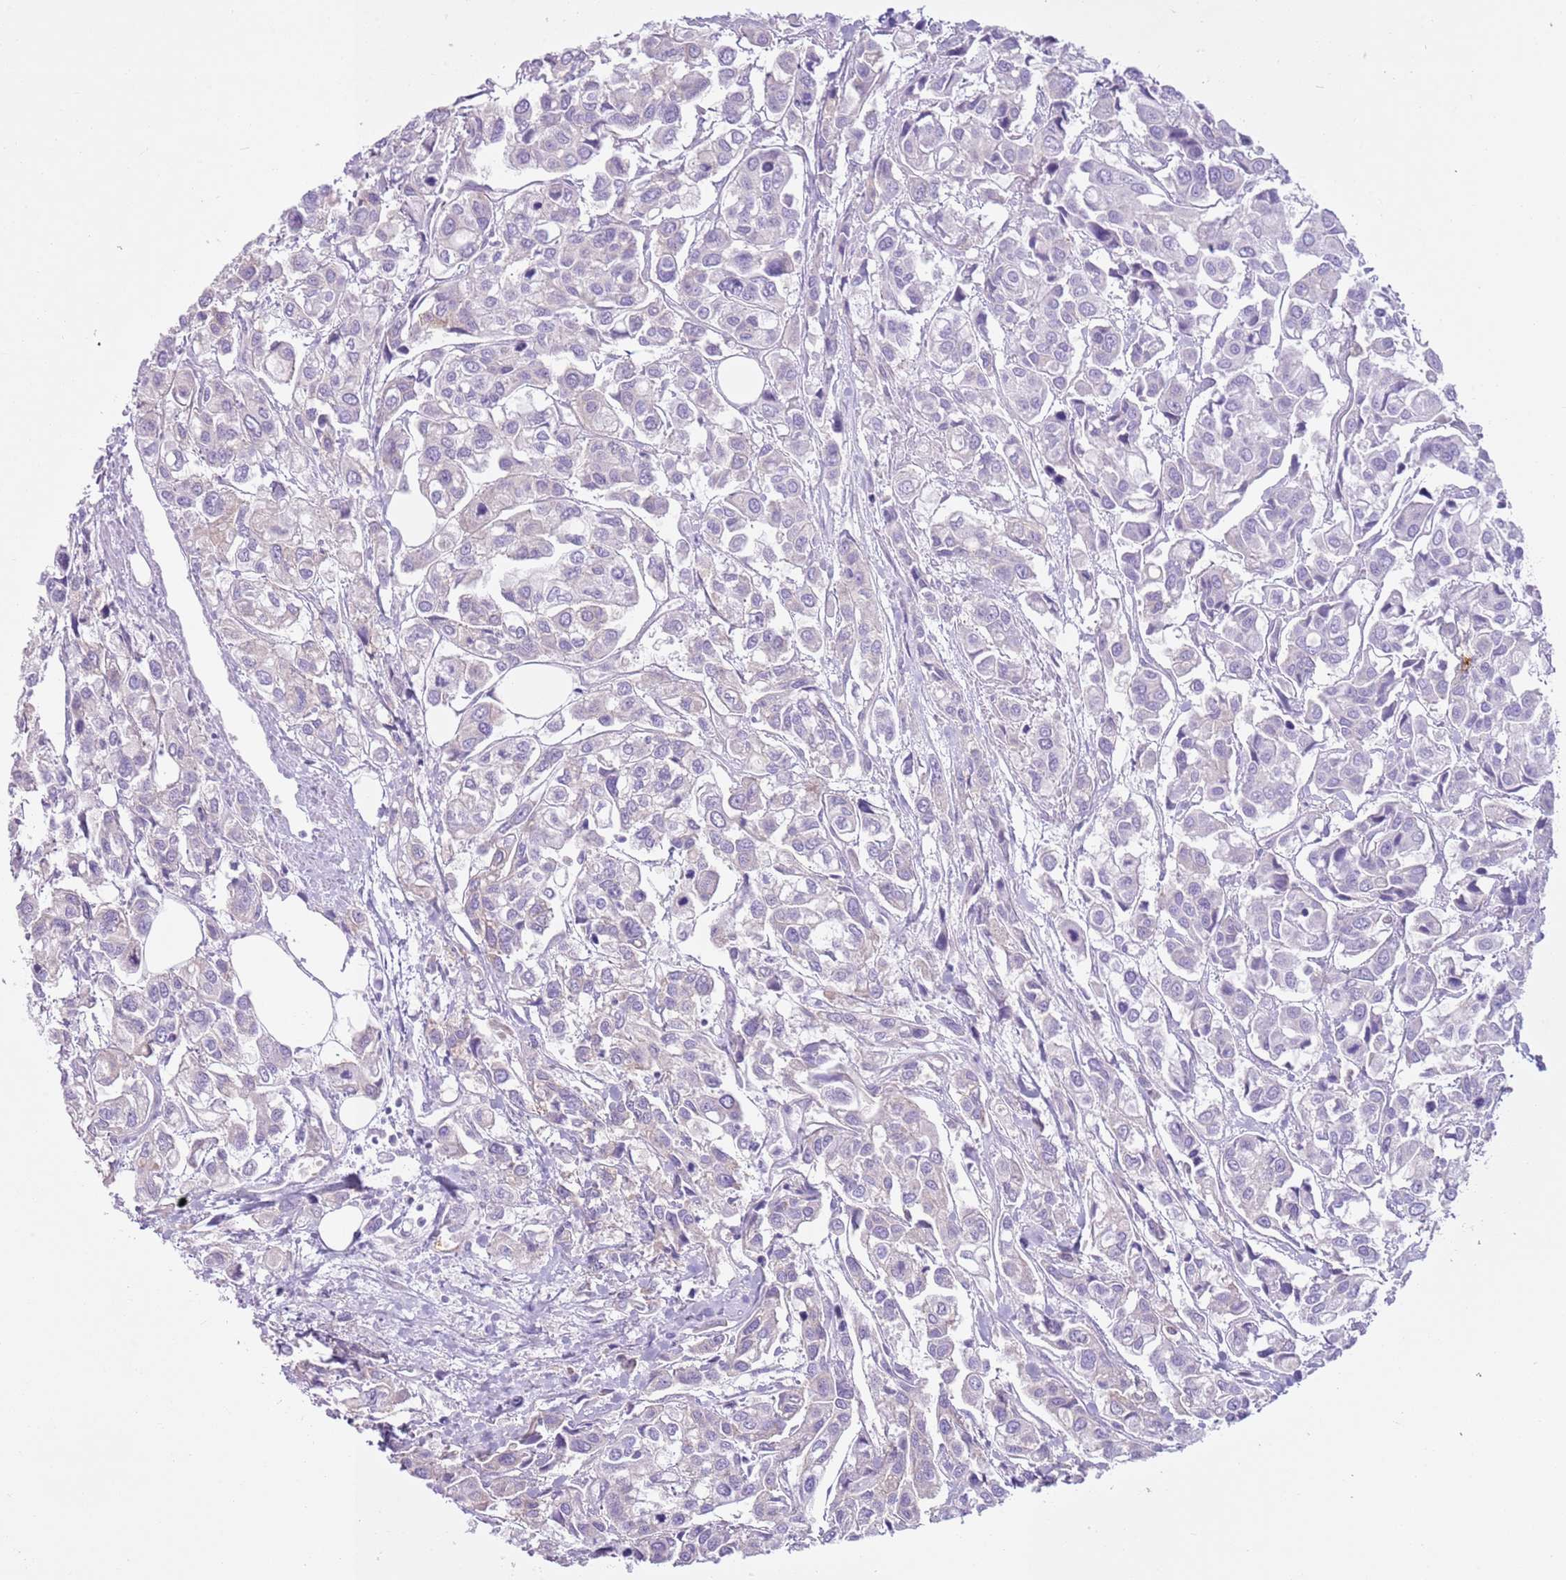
{"staining": {"intensity": "negative", "quantity": "none", "location": "none"}, "tissue": "urothelial cancer", "cell_type": "Tumor cells", "image_type": "cancer", "snomed": [{"axis": "morphology", "description": "Urothelial carcinoma, High grade"}, {"axis": "topography", "description": "Urinary bladder"}], "caption": "A high-resolution photomicrograph shows IHC staining of urothelial carcinoma (high-grade), which demonstrates no significant staining in tumor cells.", "gene": "CD177", "patient": {"sex": "male", "age": 67}}